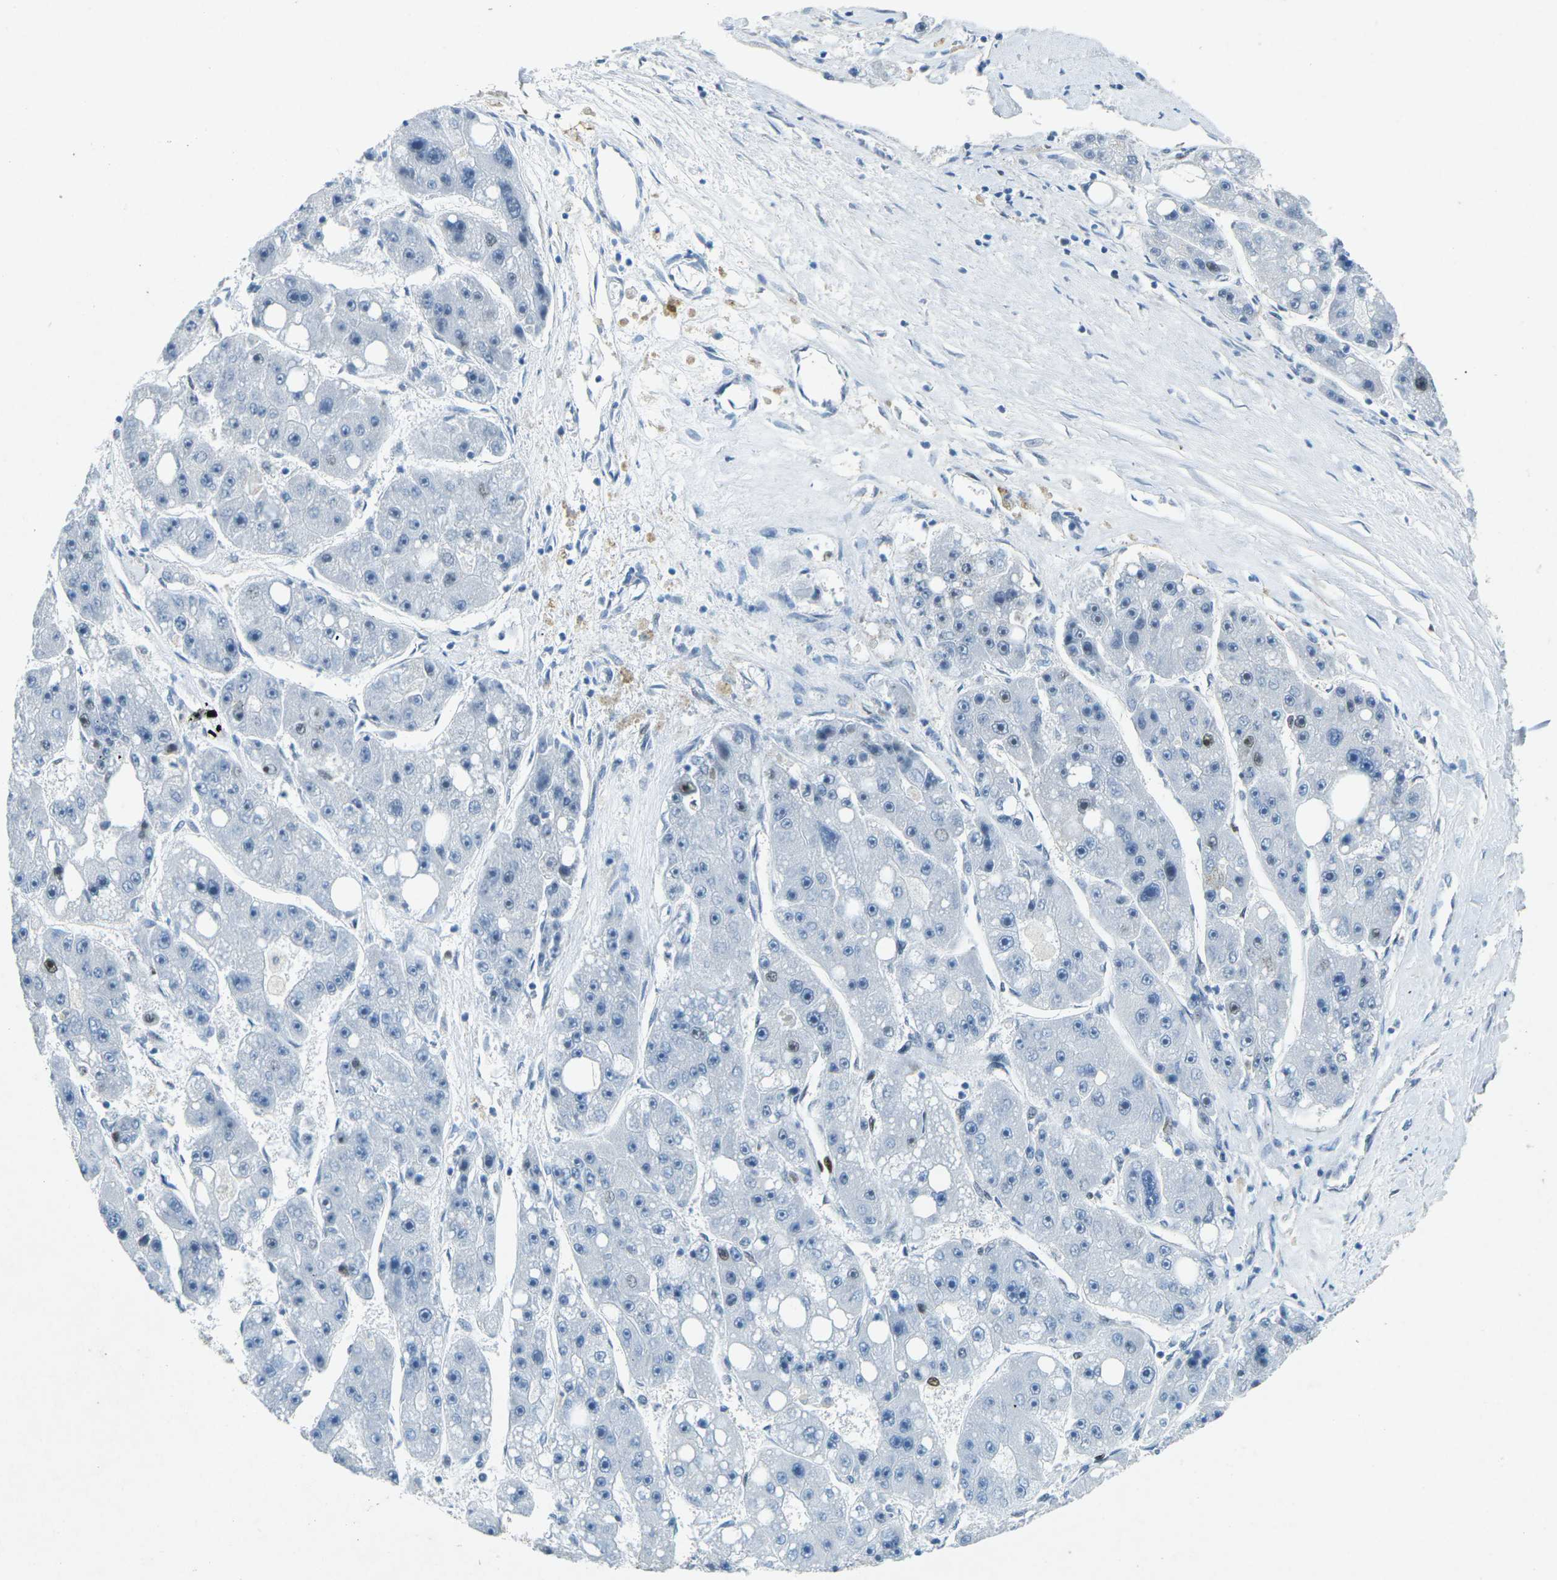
{"staining": {"intensity": "moderate", "quantity": "<25%", "location": "nuclear"}, "tissue": "liver cancer", "cell_type": "Tumor cells", "image_type": "cancer", "snomed": [{"axis": "morphology", "description": "Carcinoma, Hepatocellular, NOS"}, {"axis": "topography", "description": "Liver"}], "caption": "Tumor cells reveal moderate nuclear expression in about <25% of cells in liver hepatocellular carcinoma. The staining was performed using DAB (3,3'-diaminobenzidine), with brown indicating positive protein expression. Nuclei are stained blue with hematoxylin.", "gene": "RB1", "patient": {"sex": "female", "age": 61}}